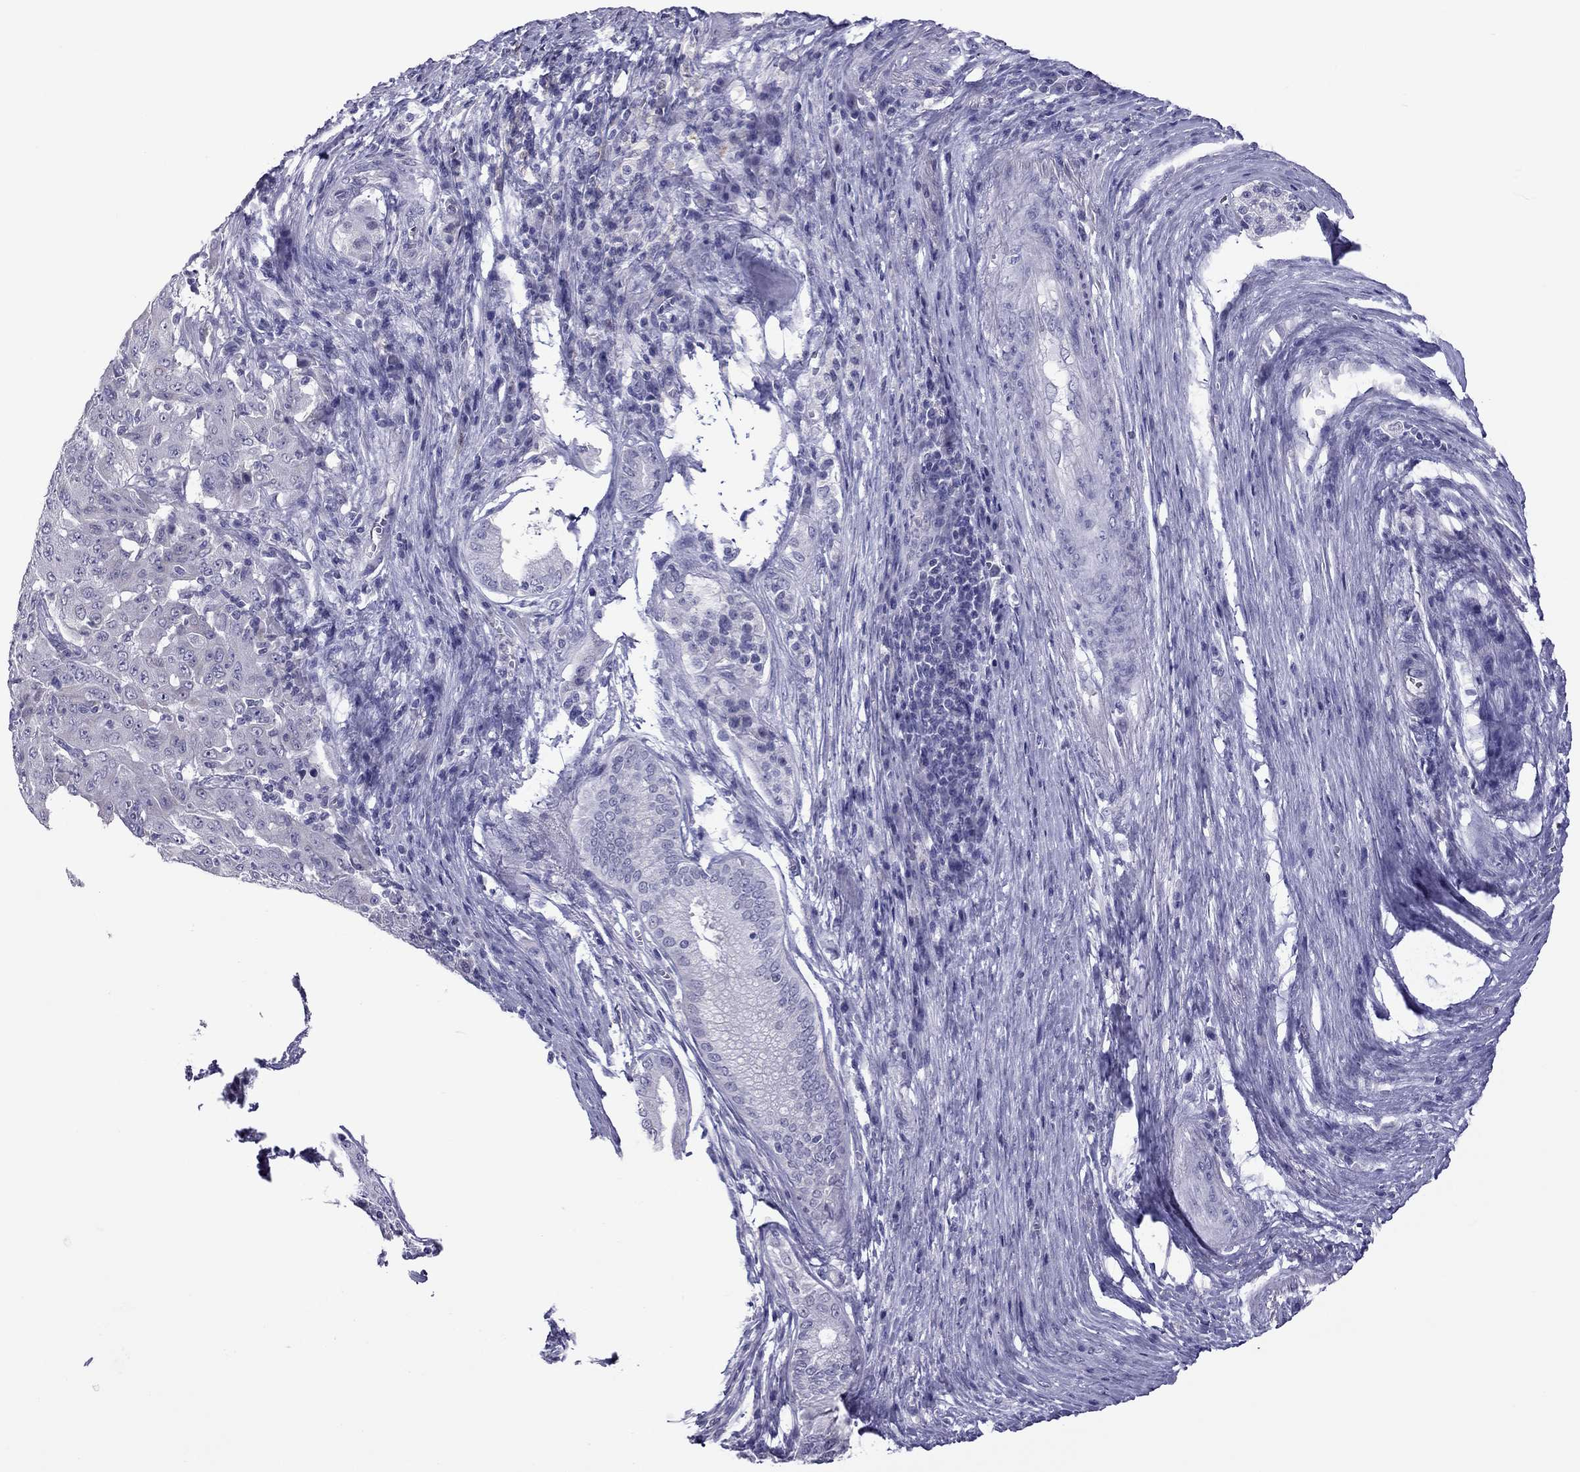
{"staining": {"intensity": "negative", "quantity": "none", "location": "none"}, "tissue": "pancreatic cancer", "cell_type": "Tumor cells", "image_type": "cancer", "snomed": [{"axis": "morphology", "description": "Adenocarcinoma, NOS"}, {"axis": "topography", "description": "Pancreas"}], "caption": "Tumor cells are negative for protein expression in human pancreatic cancer.", "gene": "PPP1R3A", "patient": {"sex": "male", "age": 63}}